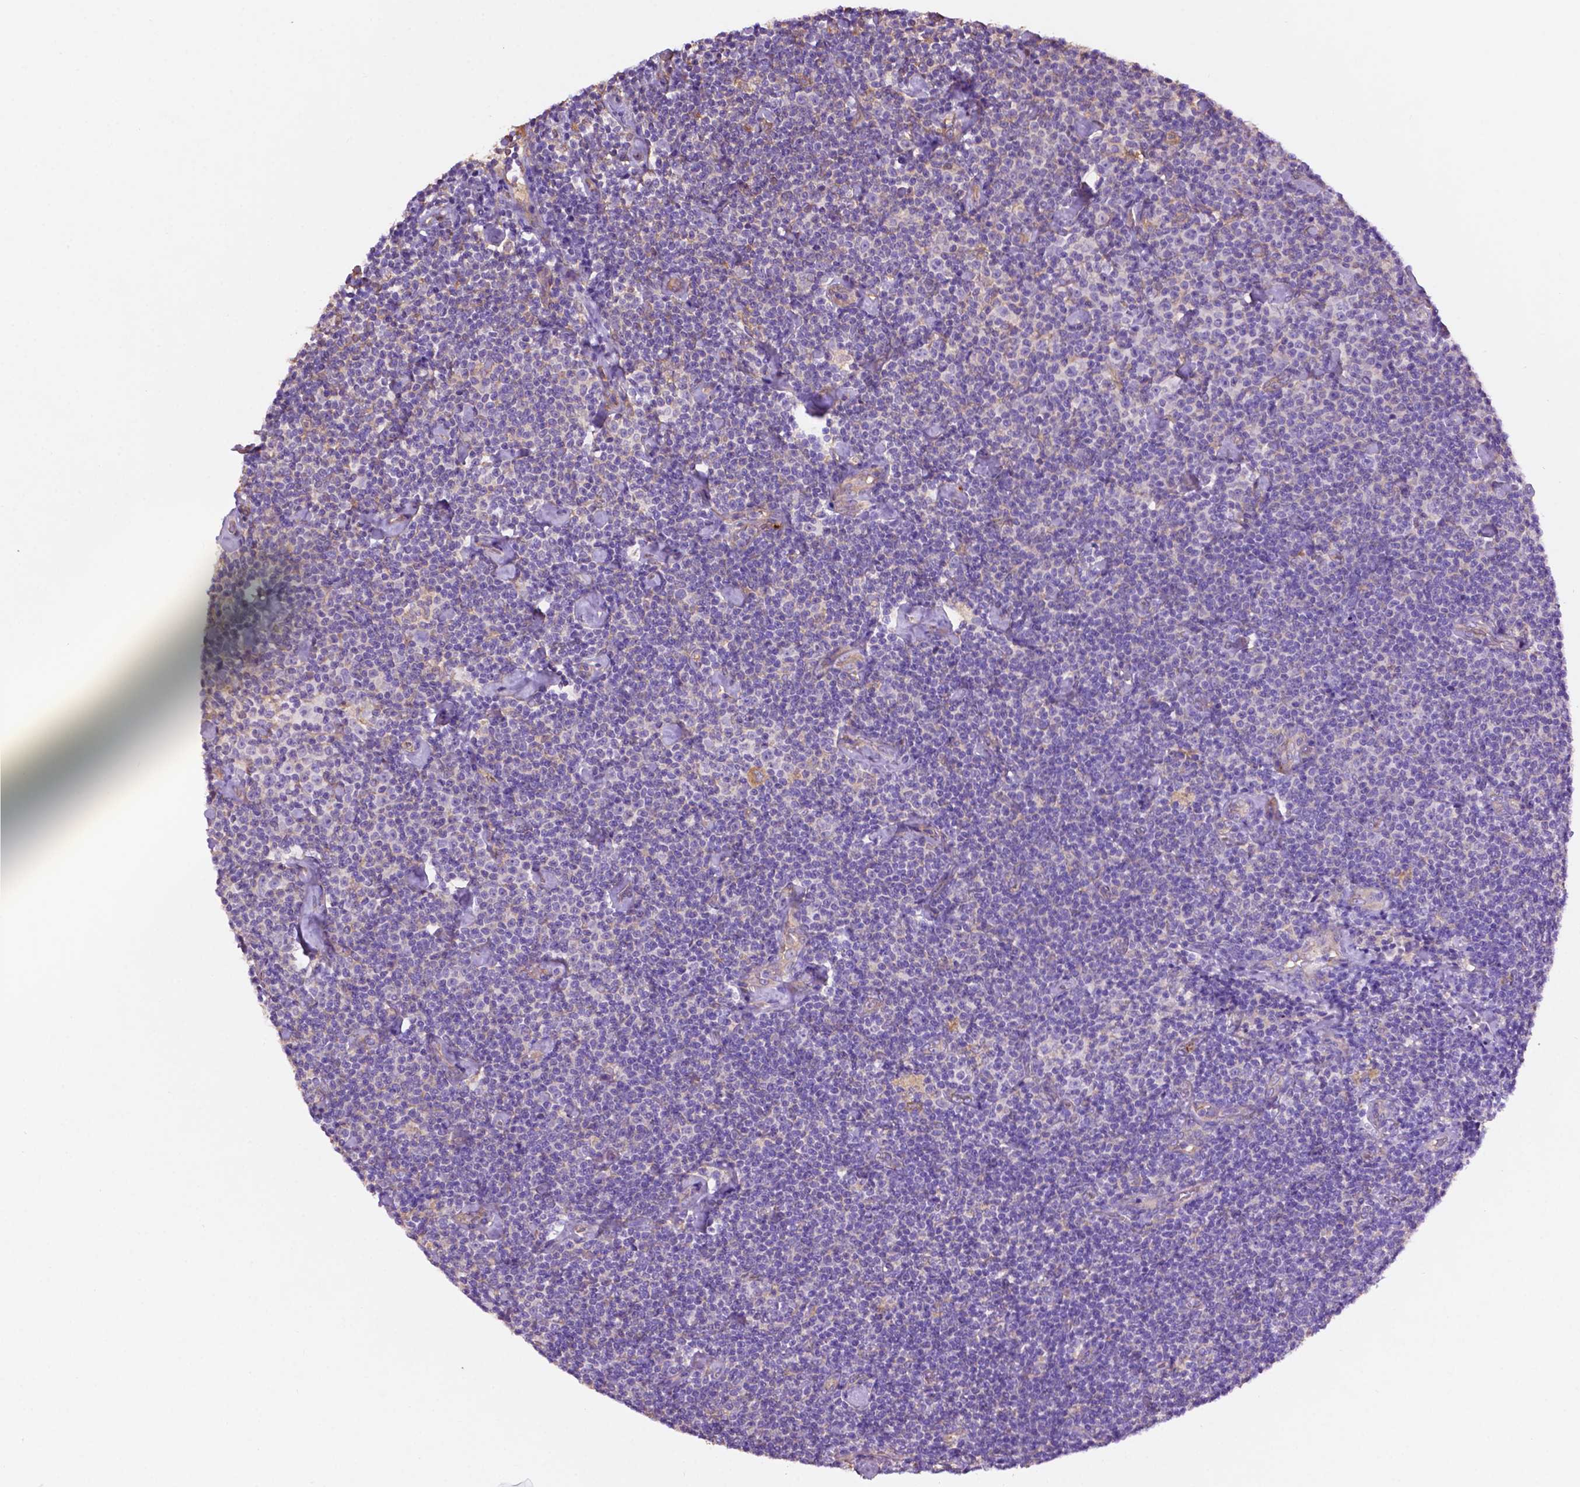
{"staining": {"intensity": "negative", "quantity": "none", "location": "none"}, "tissue": "lymphoma", "cell_type": "Tumor cells", "image_type": "cancer", "snomed": [{"axis": "morphology", "description": "Malignant lymphoma, non-Hodgkin's type, Low grade"}, {"axis": "topography", "description": "Lymph node"}], "caption": "Lymphoma stained for a protein using immunohistochemistry exhibits no expression tumor cells.", "gene": "GDPD5", "patient": {"sex": "male", "age": 81}}